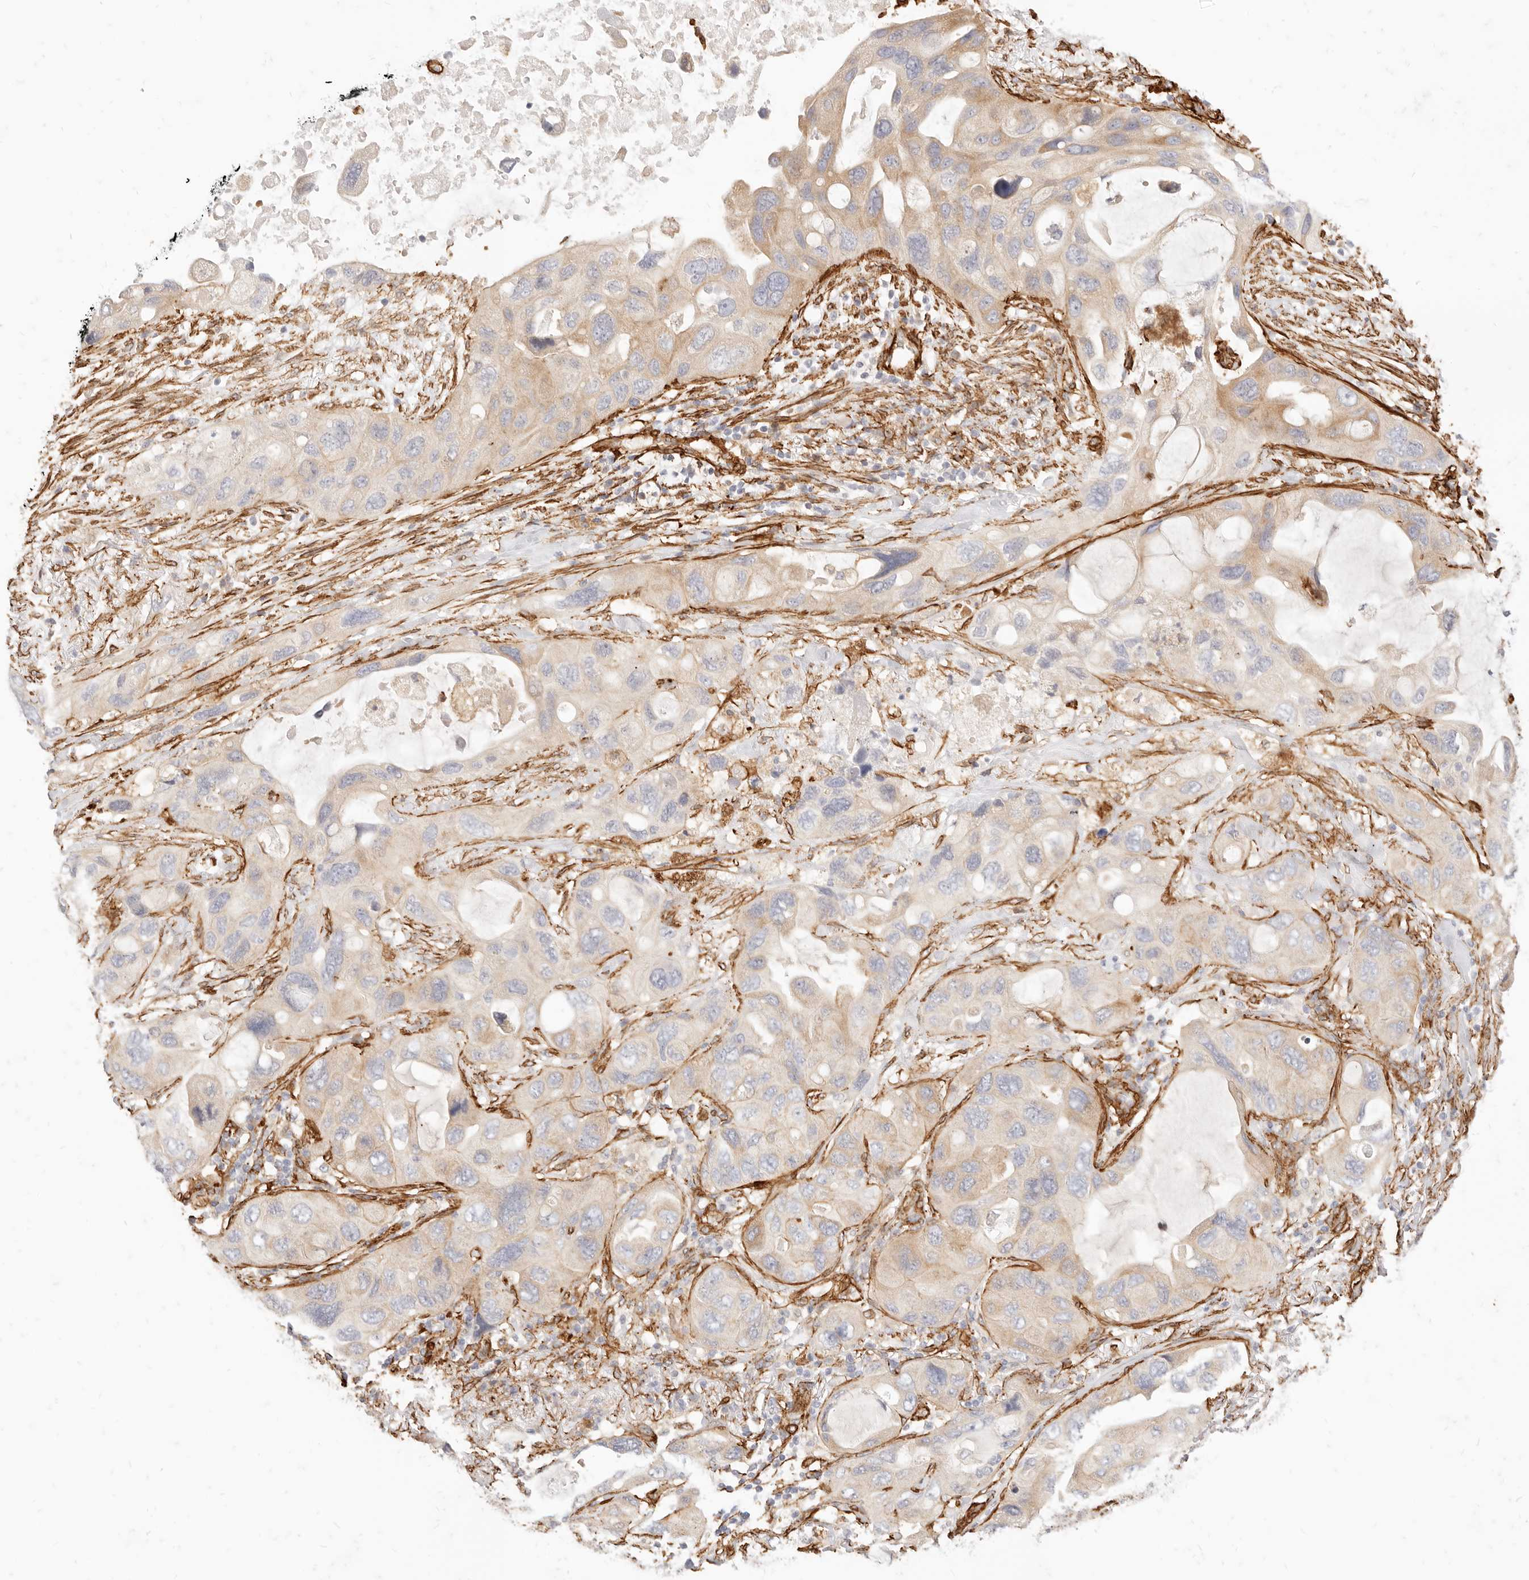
{"staining": {"intensity": "weak", "quantity": "25%-75%", "location": "cytoplasmic/membranous"}, "tissue": "lung cancer", "cell_type": "Tumor cells", "image_type": "cancer", "snomed": [{"axis": "morphology", "description": "Squamous cell carcinoma, NOS"}, {"axis": "topography", "description": "Lung"}], "caption": "This micrograph shows lung cancer stained with immunohistochemistry (IHC) to label a protein in brown. The cytoplasmic/membranous of tumor cells show weak positivity for the protein. Nuclei are counter-stained blue.", "gene": "TMTC2", "patient": {"sex": "female", "age": 73}}